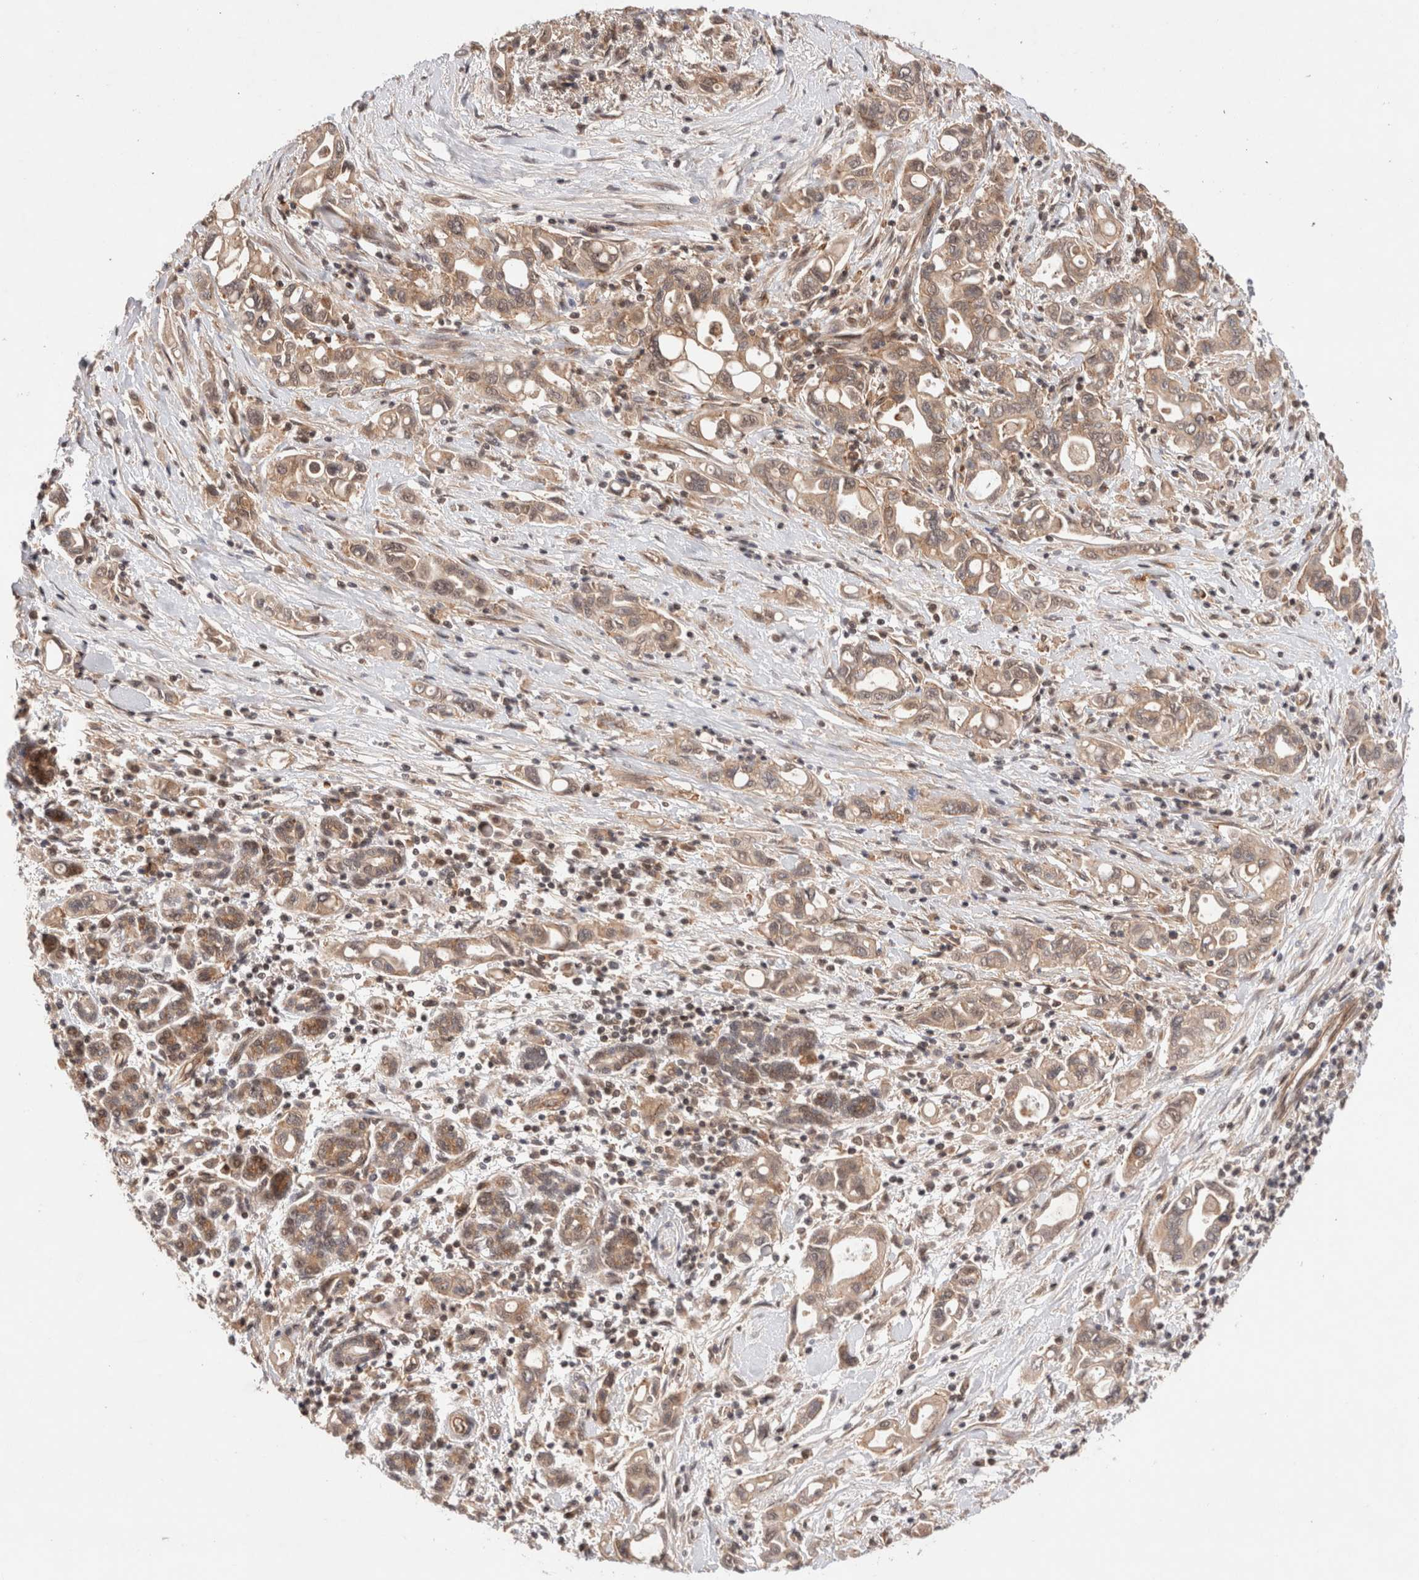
{"staining": {"intensity": "moderate", "quantity": ">75%", "location": "cytoplasmic/membranous,nuclear"}, "tissue": "pancreatic cancer", "cell_type": "Tumor cells", "image_type": "cancer", "snomed": [{"axis": "morphology", "description": "Adenocarcinoma, NOS"}, {"axis": "topography", "description": "Pancreas"}], "caption": "About >75% of tumor cells in adenocarcinoma (pancreatic) exhibit moderate cytoplasmic/membranous and nuclear protein staining as visualized by brown immunohistochemical staining.", "gene": "SIKE1", "patient": {"sex": "female", "age": 57}}